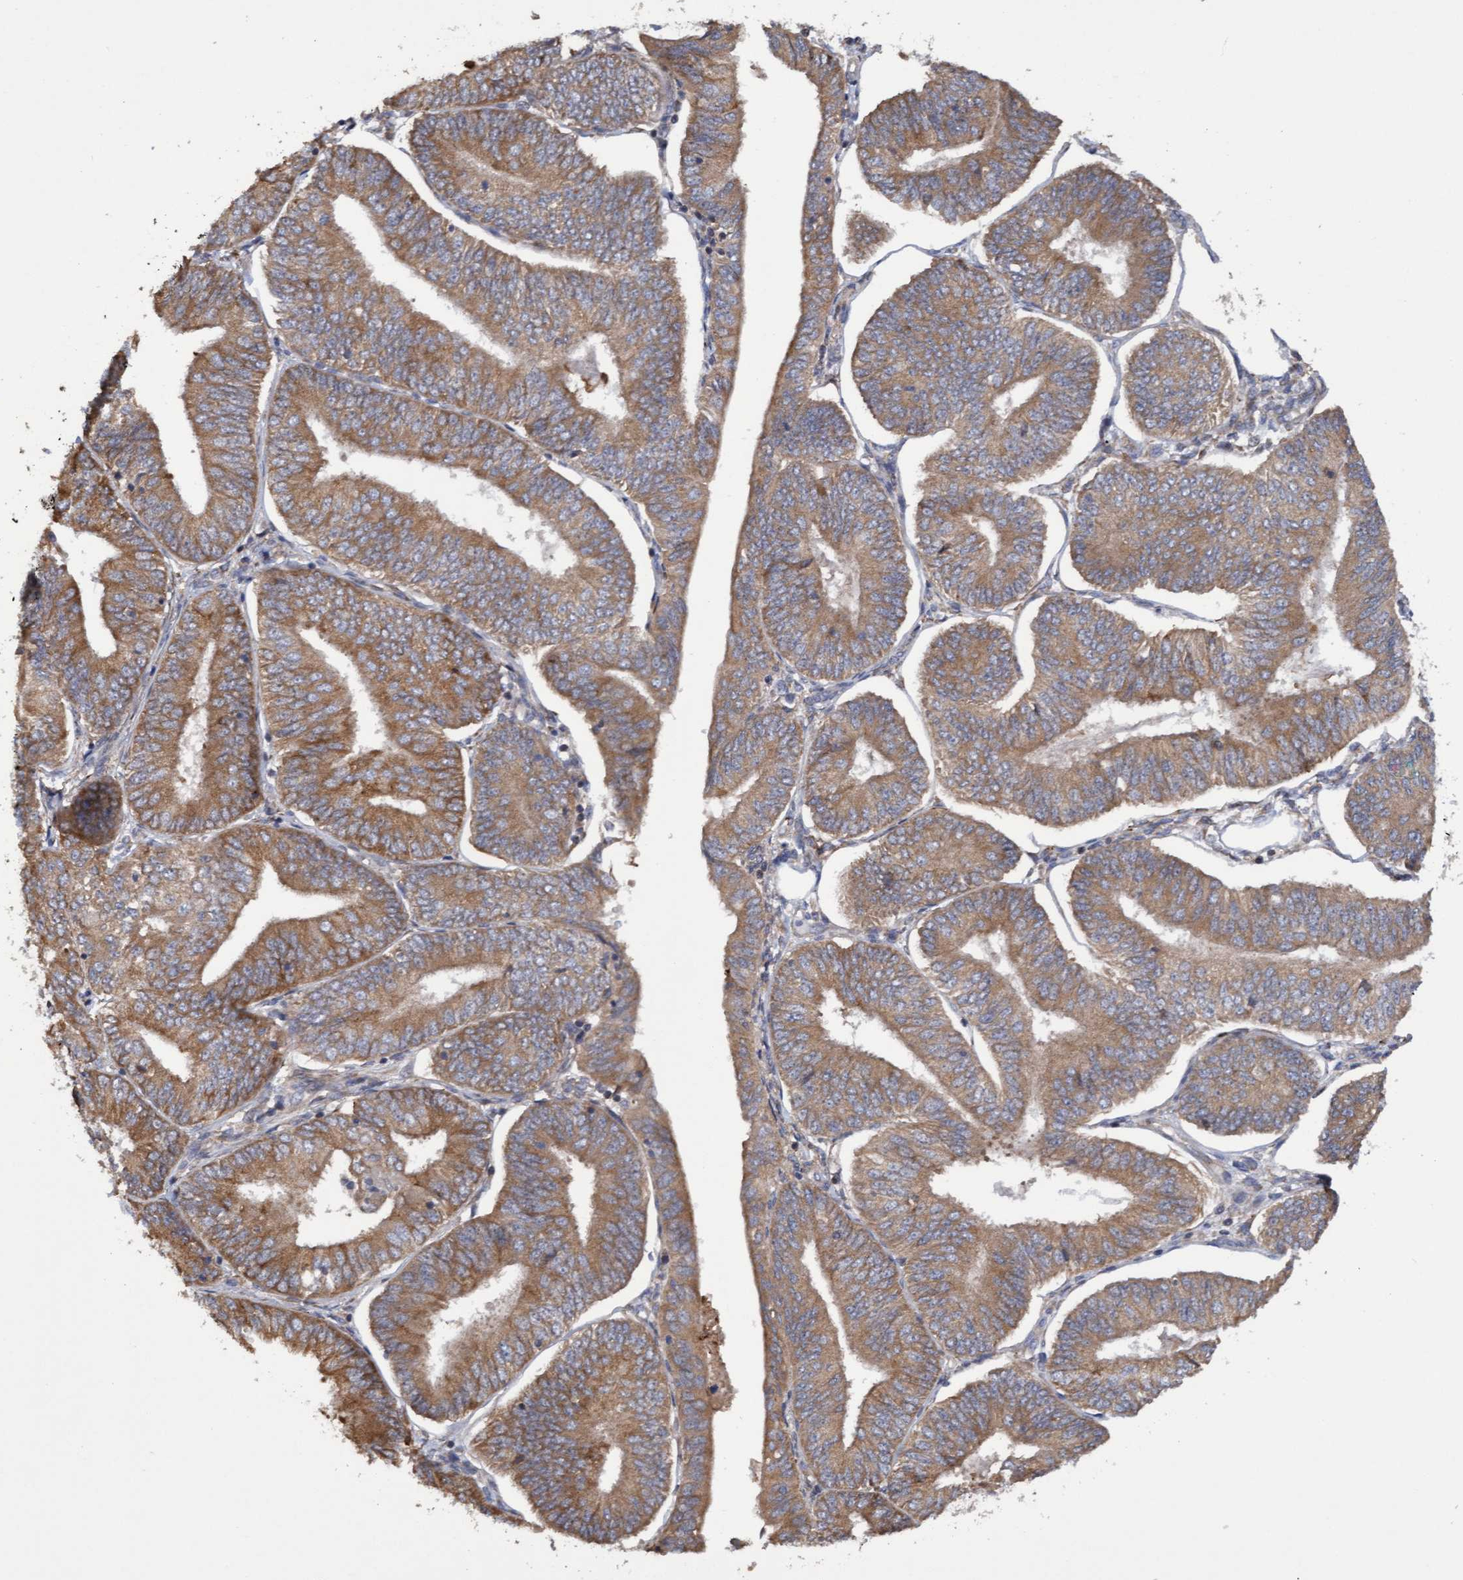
{"staining": {"intensity": "moderate", "quantity": ">75%", "location": "cytoplasmic/membranous"}, "tissue": "endometrial cancer", "cell_type": "Tumor cells", "image_type": "cancer", "snomed": [{"axis": "morphology", "description": "Adenocarcinoma, NOS"}, {"axis": "topography", "description": "Endometrium"}], "caption": "Immunohistochemistry (IHC) staining of endometrial adenocarcinoma, which reveals medium levels of moderate cytoplasmic/membranous expression in approximately >75% of tumor cells indicating moderate cytoplasmic/membranous protein positivity. The staining was performed using DAB (3,3'-diaminobenzidine) (brown) for protein detection and nuclei were counterstained in hematoxylin (blue).", "gene": "ELP5", "patient": {"sex": "female", "age": 58}}